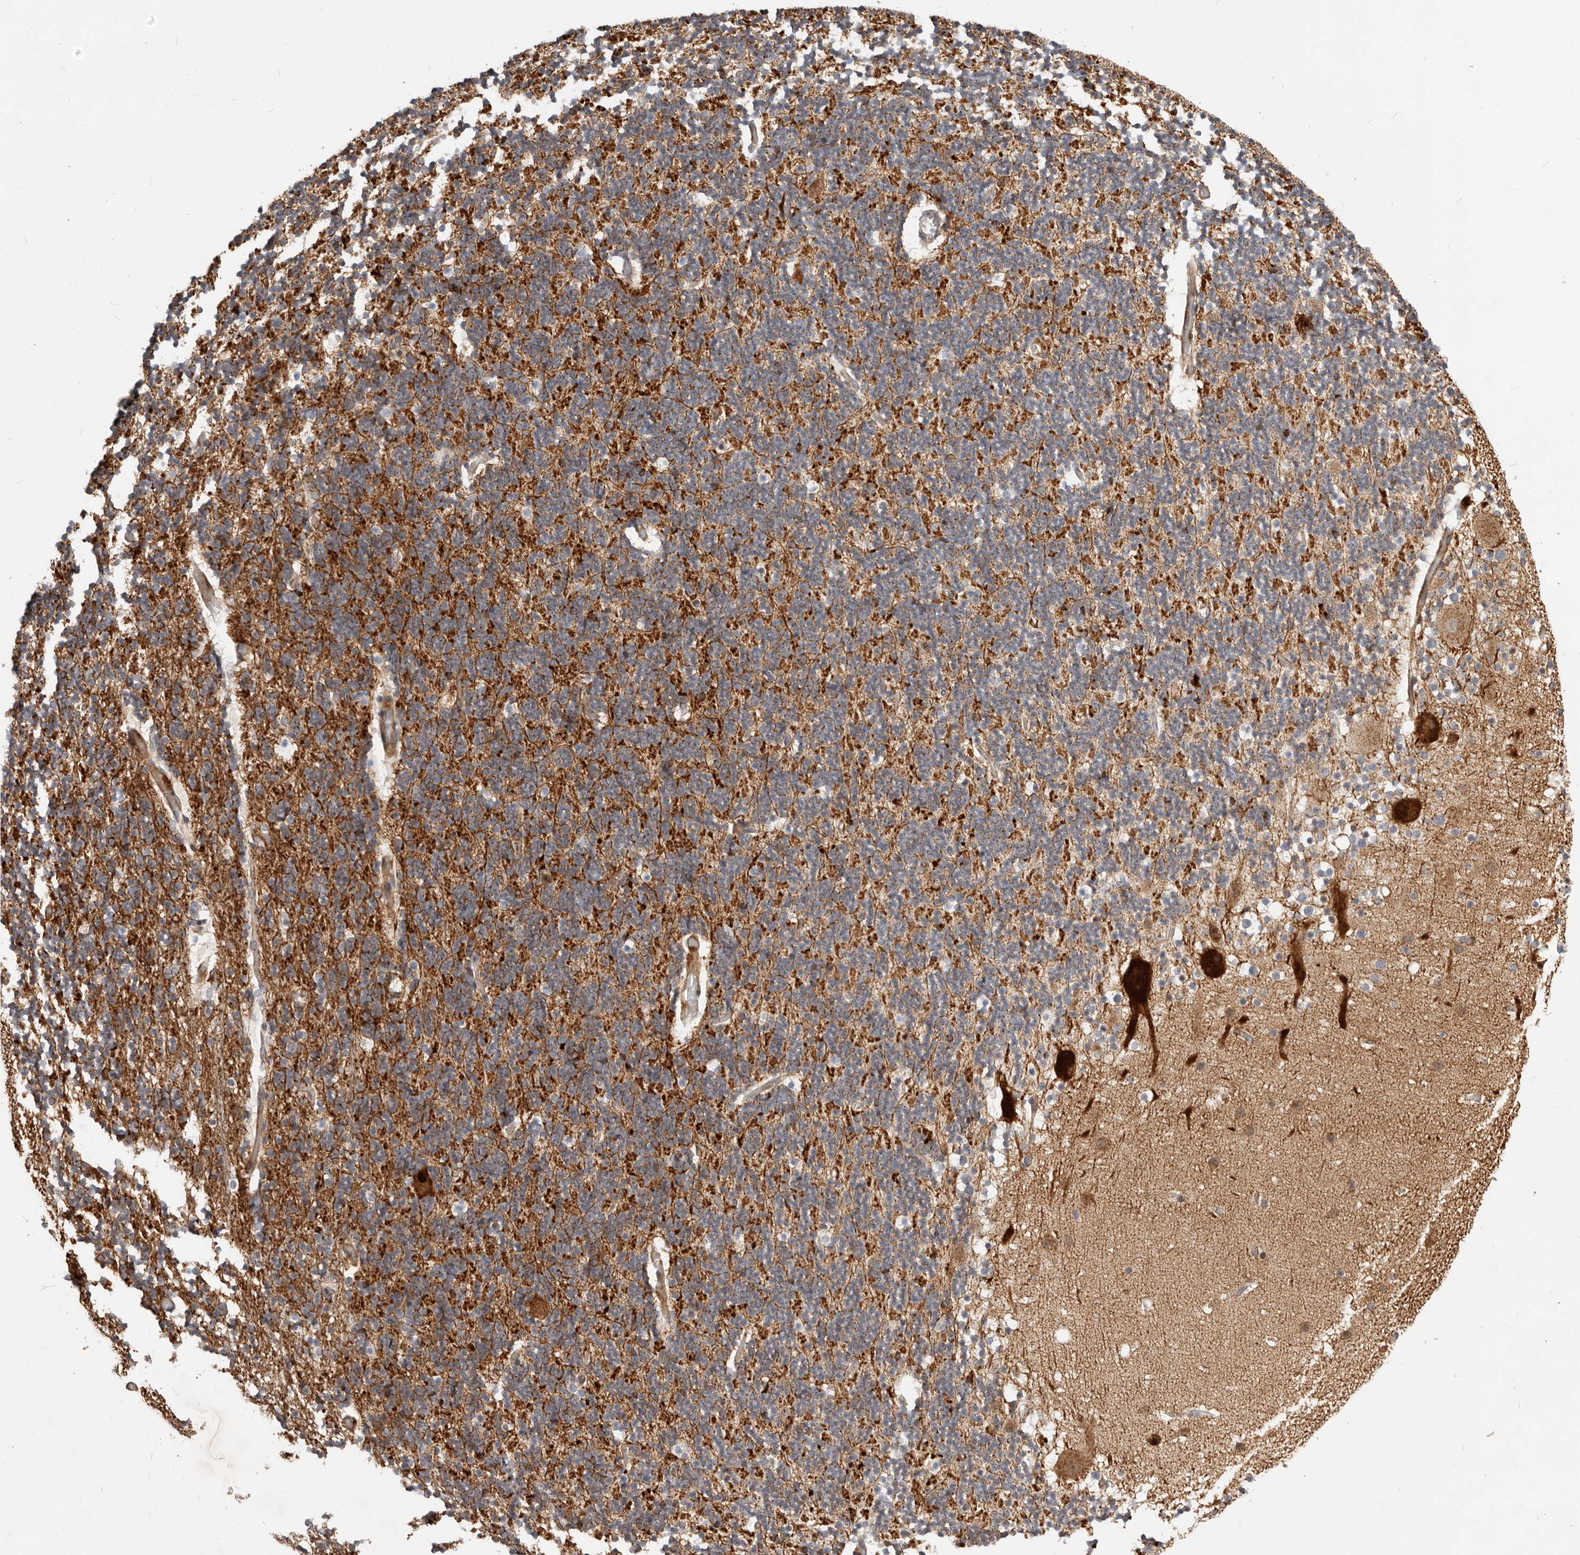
{"staining": {"intensity": "moderate", "quantity": "25%-75%", "location": "cytoplasmic/membranous"}, "tissue": "cerebellum", "cell_type": "Cells in granular layer", "image_type": "normal", "snomed": [{"axis": "morphology", "description": "Normal tissue, NOS"}, {"axis": "topography", "description": "Cerebellum"}], "caption": "Approximately 25%-75% of cells in granular layer in benign cerebellum exhibit moderate cytoplasmic/membranous protein staining as visualized by brown immunohistochemical staining.", "gene": "NPY4R2", "patient": {"sex": "male", "age": 57}}